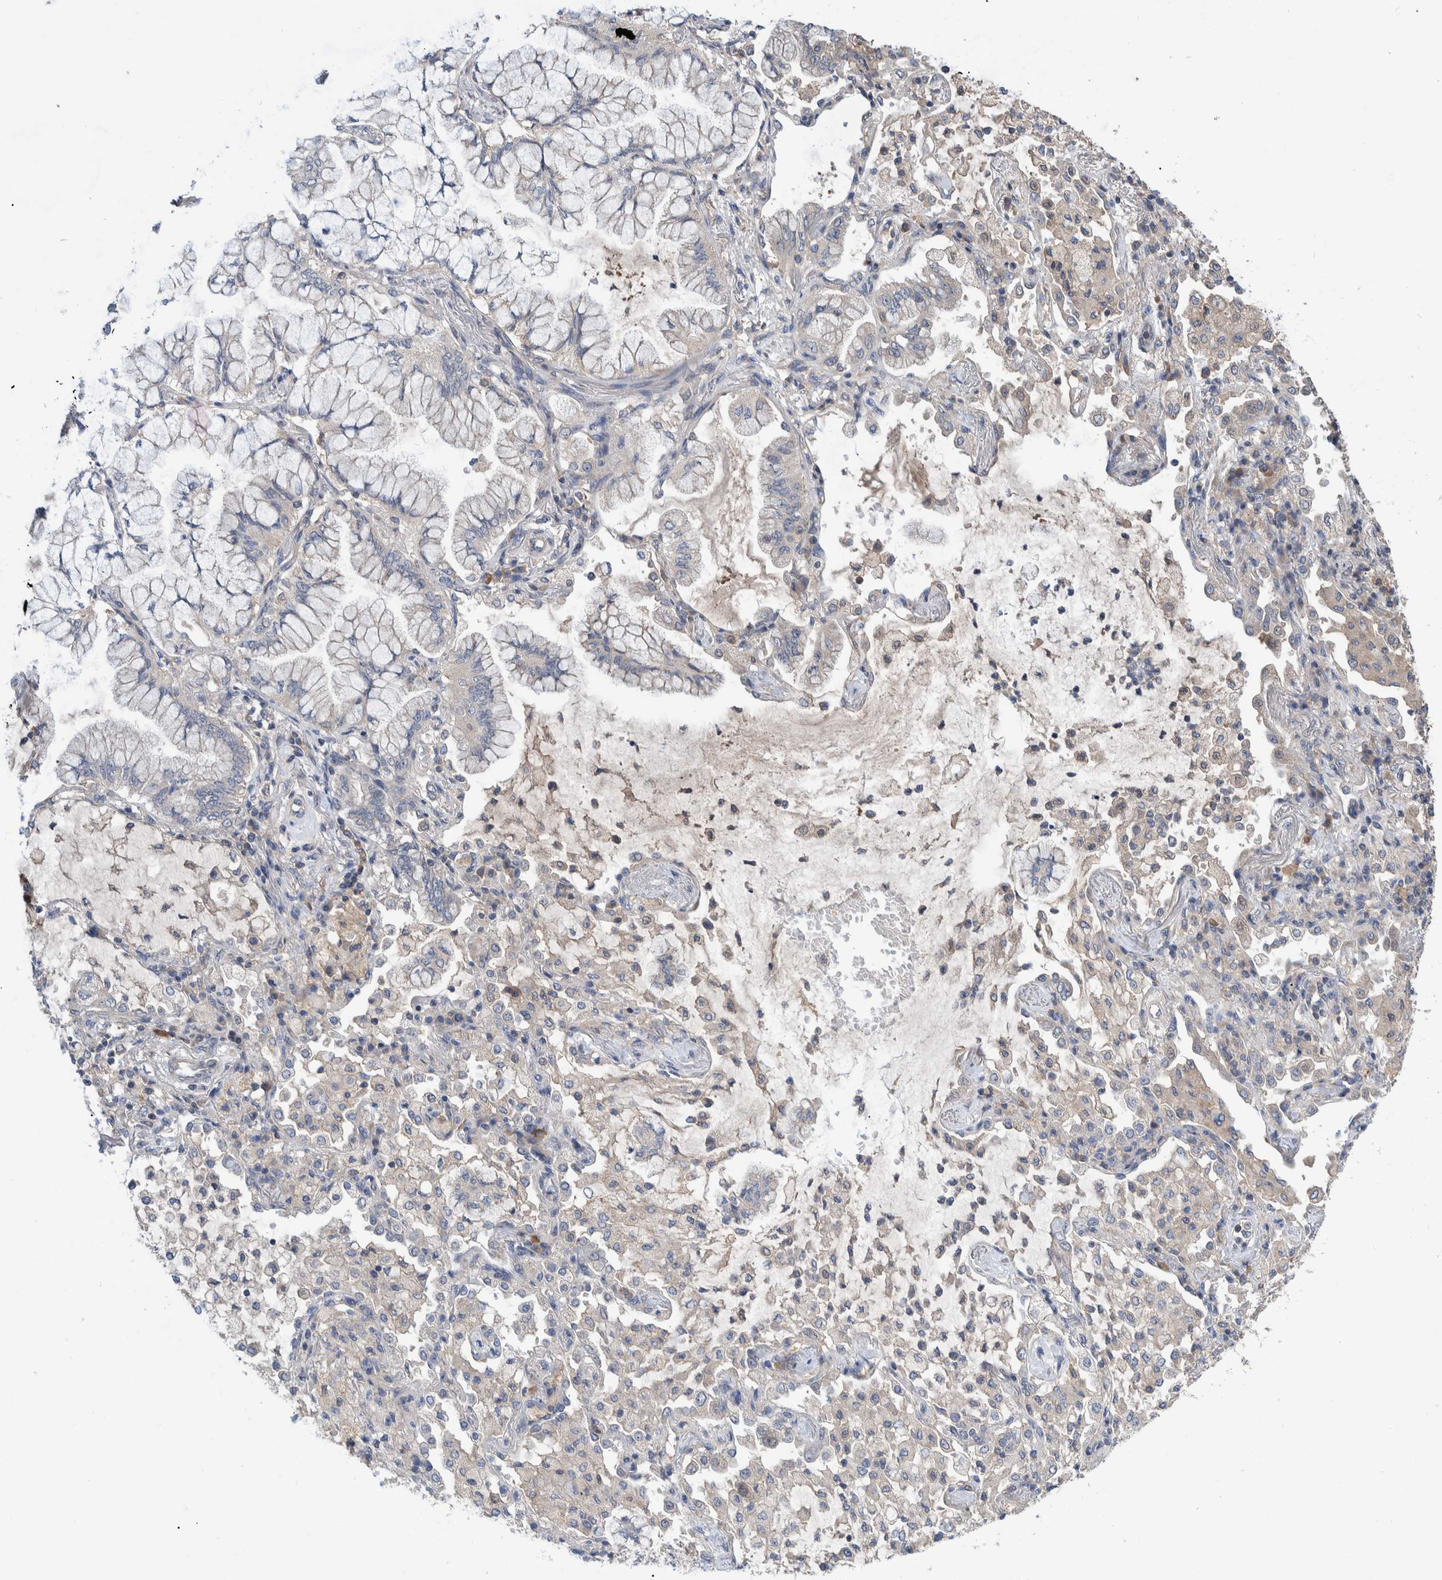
{"staining": {"intensity": "weak", "quantity": "<25%", "location": "cytoplasmic/membranous"}, "tissue": "lung cancer", "cell_type": "Tumor cells", "image_type": "cancer", "snomed": [{"axis": "morphology", "description": "Adenocarcinoma, NOS"}, {"axis": "topography", "description": "Lung"}], "caption": "IHC of human adenocarcinoma (lung) shows no positivity in tumor cells.", "gene": "PLPBP", "patient": {"sex": "female", "age": 70}}